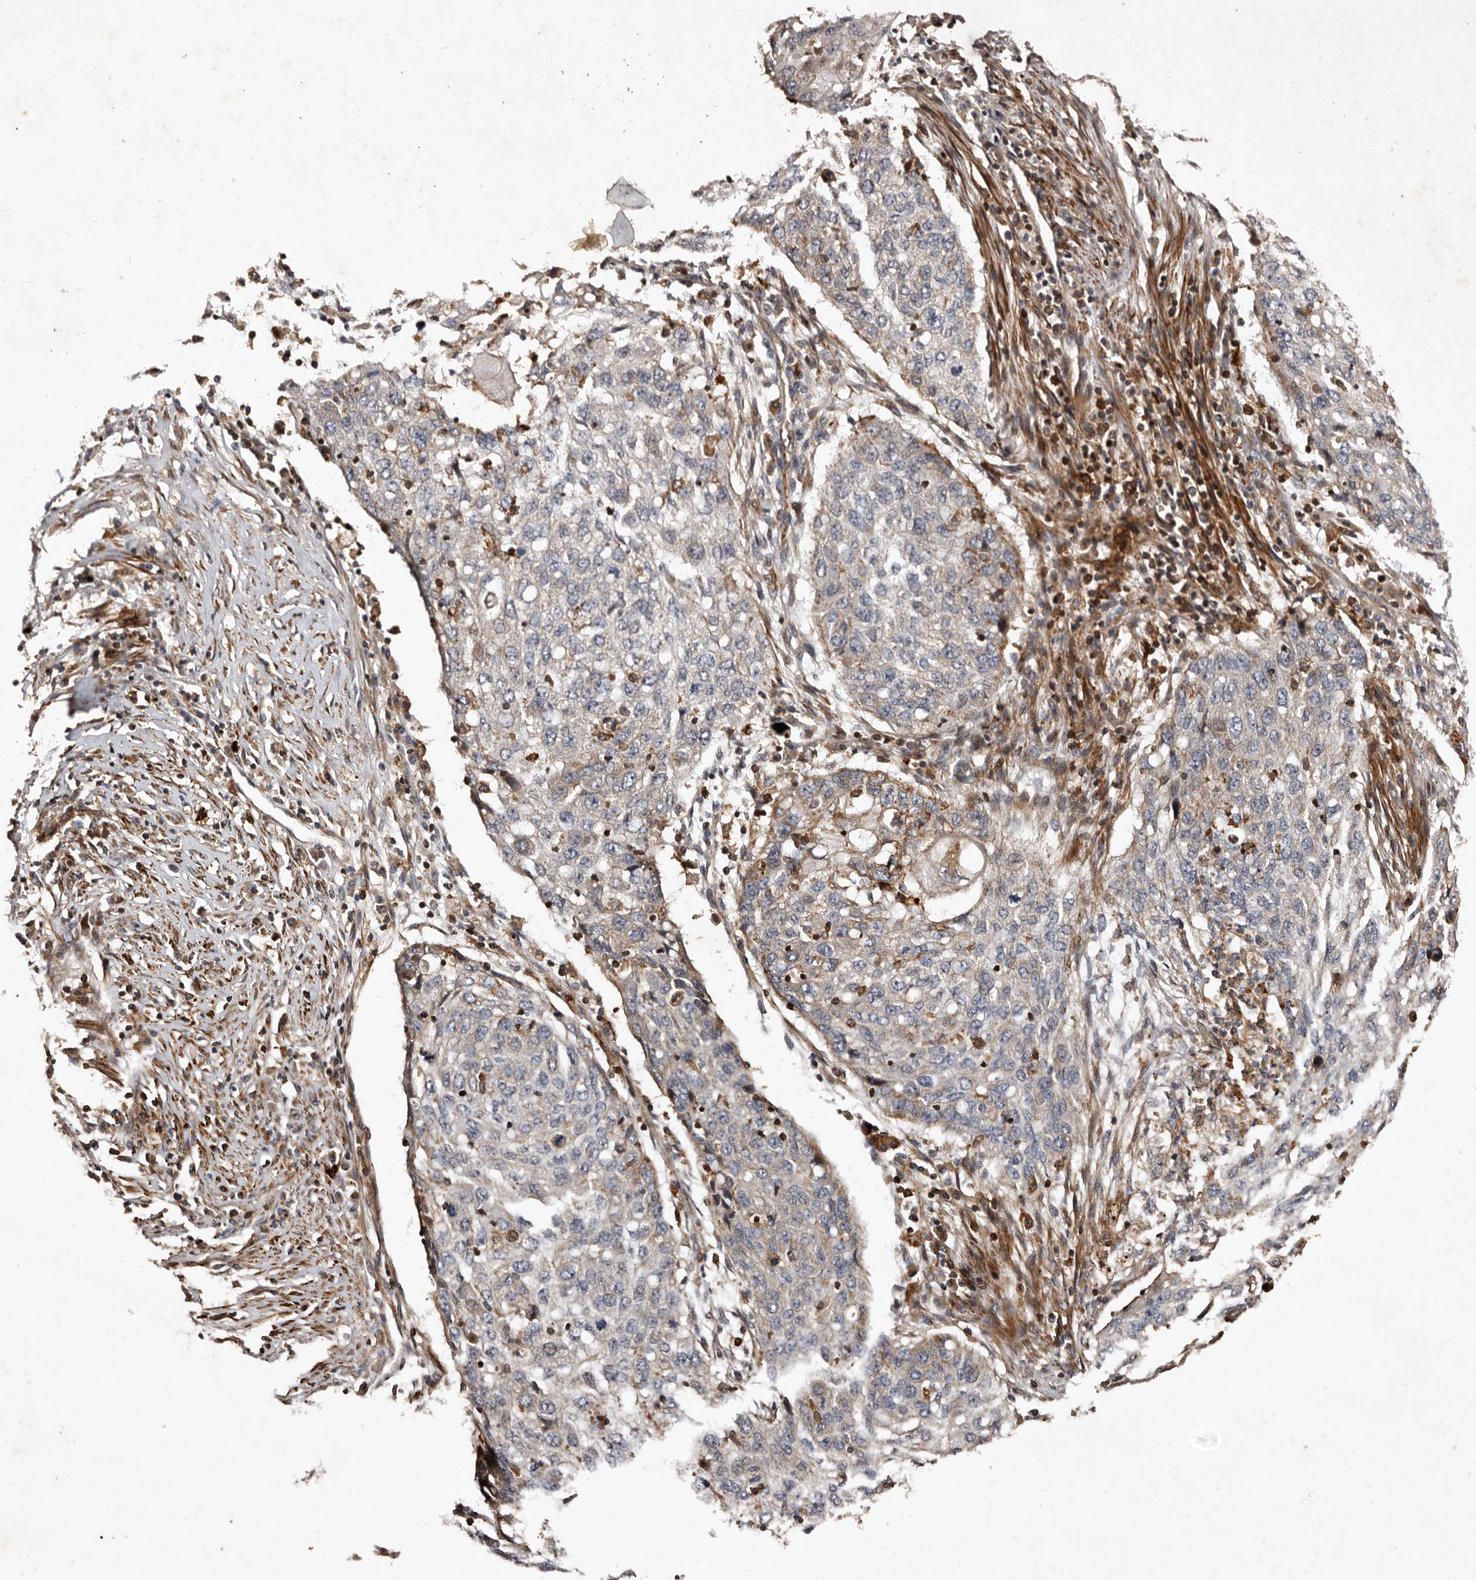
{"staining": {"intensity": "negative", "quantity": "none", "location": "none"}, "tissue": "lung cancer", "cell_type": "Tumor cells", "image_type": "cancer", "snomed": [{"axis": "morphology", "description": "Squamous cell carcinoma, NOS"}, {"axis": "topography", "description": "Lung"}], "caption": "DAB (3,3'-diaminobenzidine) immunohistochemical staining of human lung cancer reveals no significant staining in tumor cells.", "gene": "PRKD3", "patient": {"sex": "female", "age": 63}}